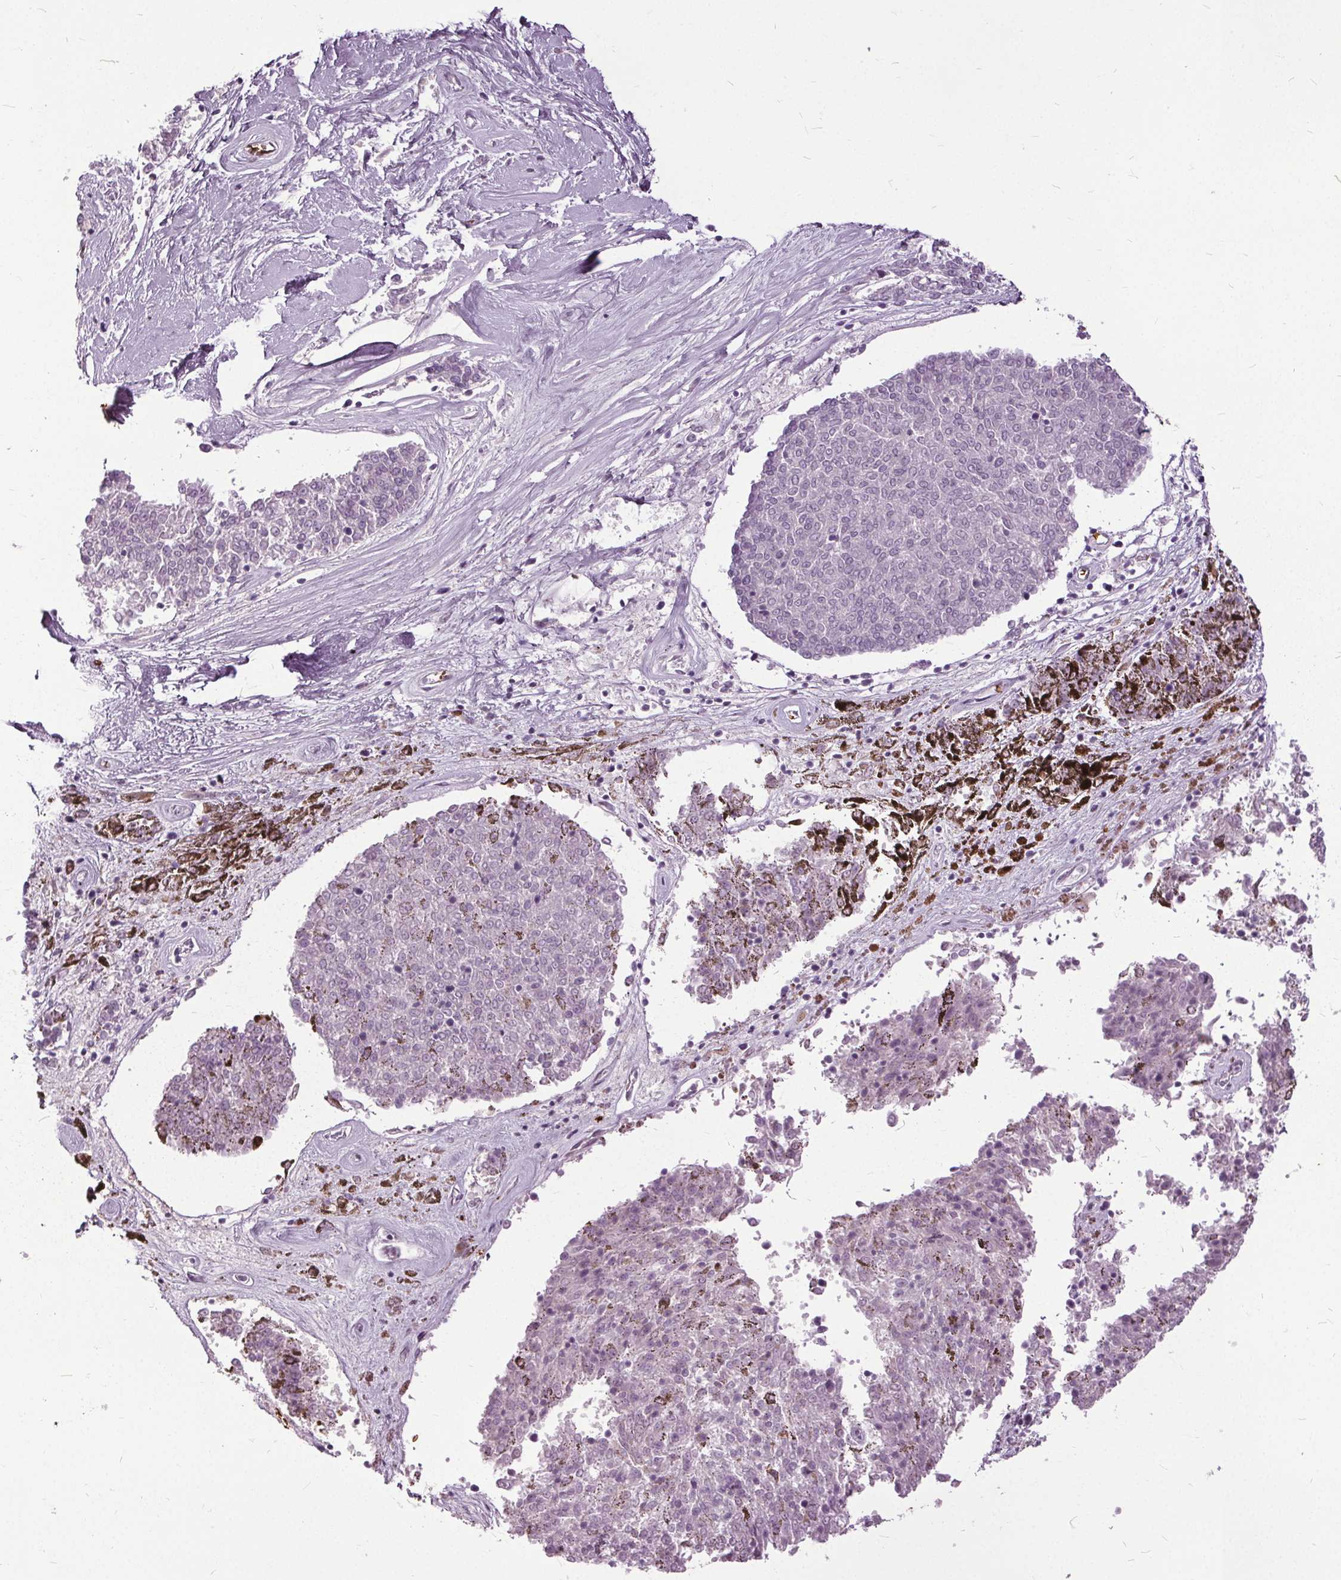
{"staining": {"intensity": "negative", "quantity": "none", "location": "none"}, "tissue": "melanoma", "cell_type": "Tumor cells", "image_type": "cancer", "snomed": [{"axis": "morphology", "description": "Malignant melanoma, NOS"}, {"axis": "topography", "description": "Skin"}], "caption": "This is an IHC micrograph of malignant melanoma. There is no positivity in tumor cells.", "gene": "SLC4A1", "patient": {"sex": "female", "age": 72}}